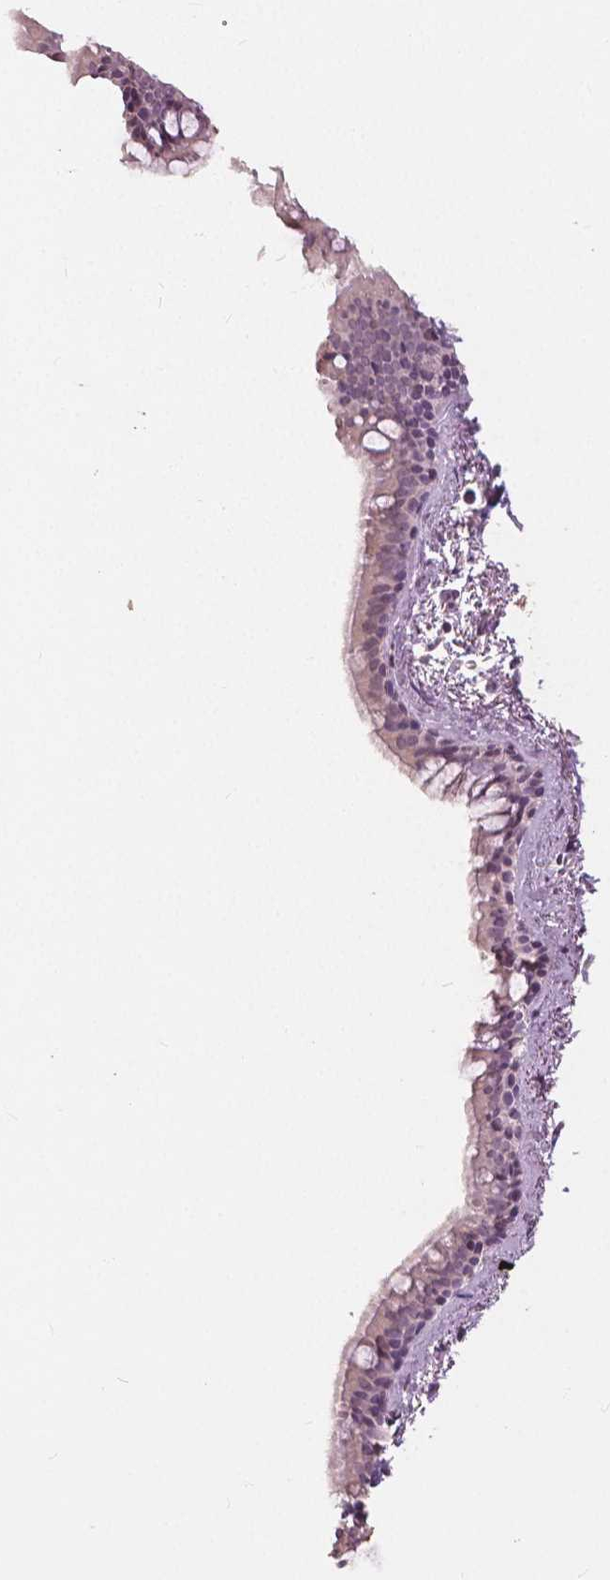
{"staining": {"intensity": "negative", "quantity": "none", "location": "none"}, "tissue": "bronchus", "cell_type": "Respiratory epithelial cells", "image_type": "normal", "snomed": [{"axis": "morphology", "description": "Normal tissue, NOS"}, {"axis": "topography", "description": "Bronchus"}], "caption": "Immunohistochemical staining of normal bronchus reveals no significant positivity in respiratory epithelial cells. (DAB immunohistochemistry visualized using brightfield microscopy, high magnification).", "gene": "NANOG", "patient": {"sex": "female", "age": 61}}